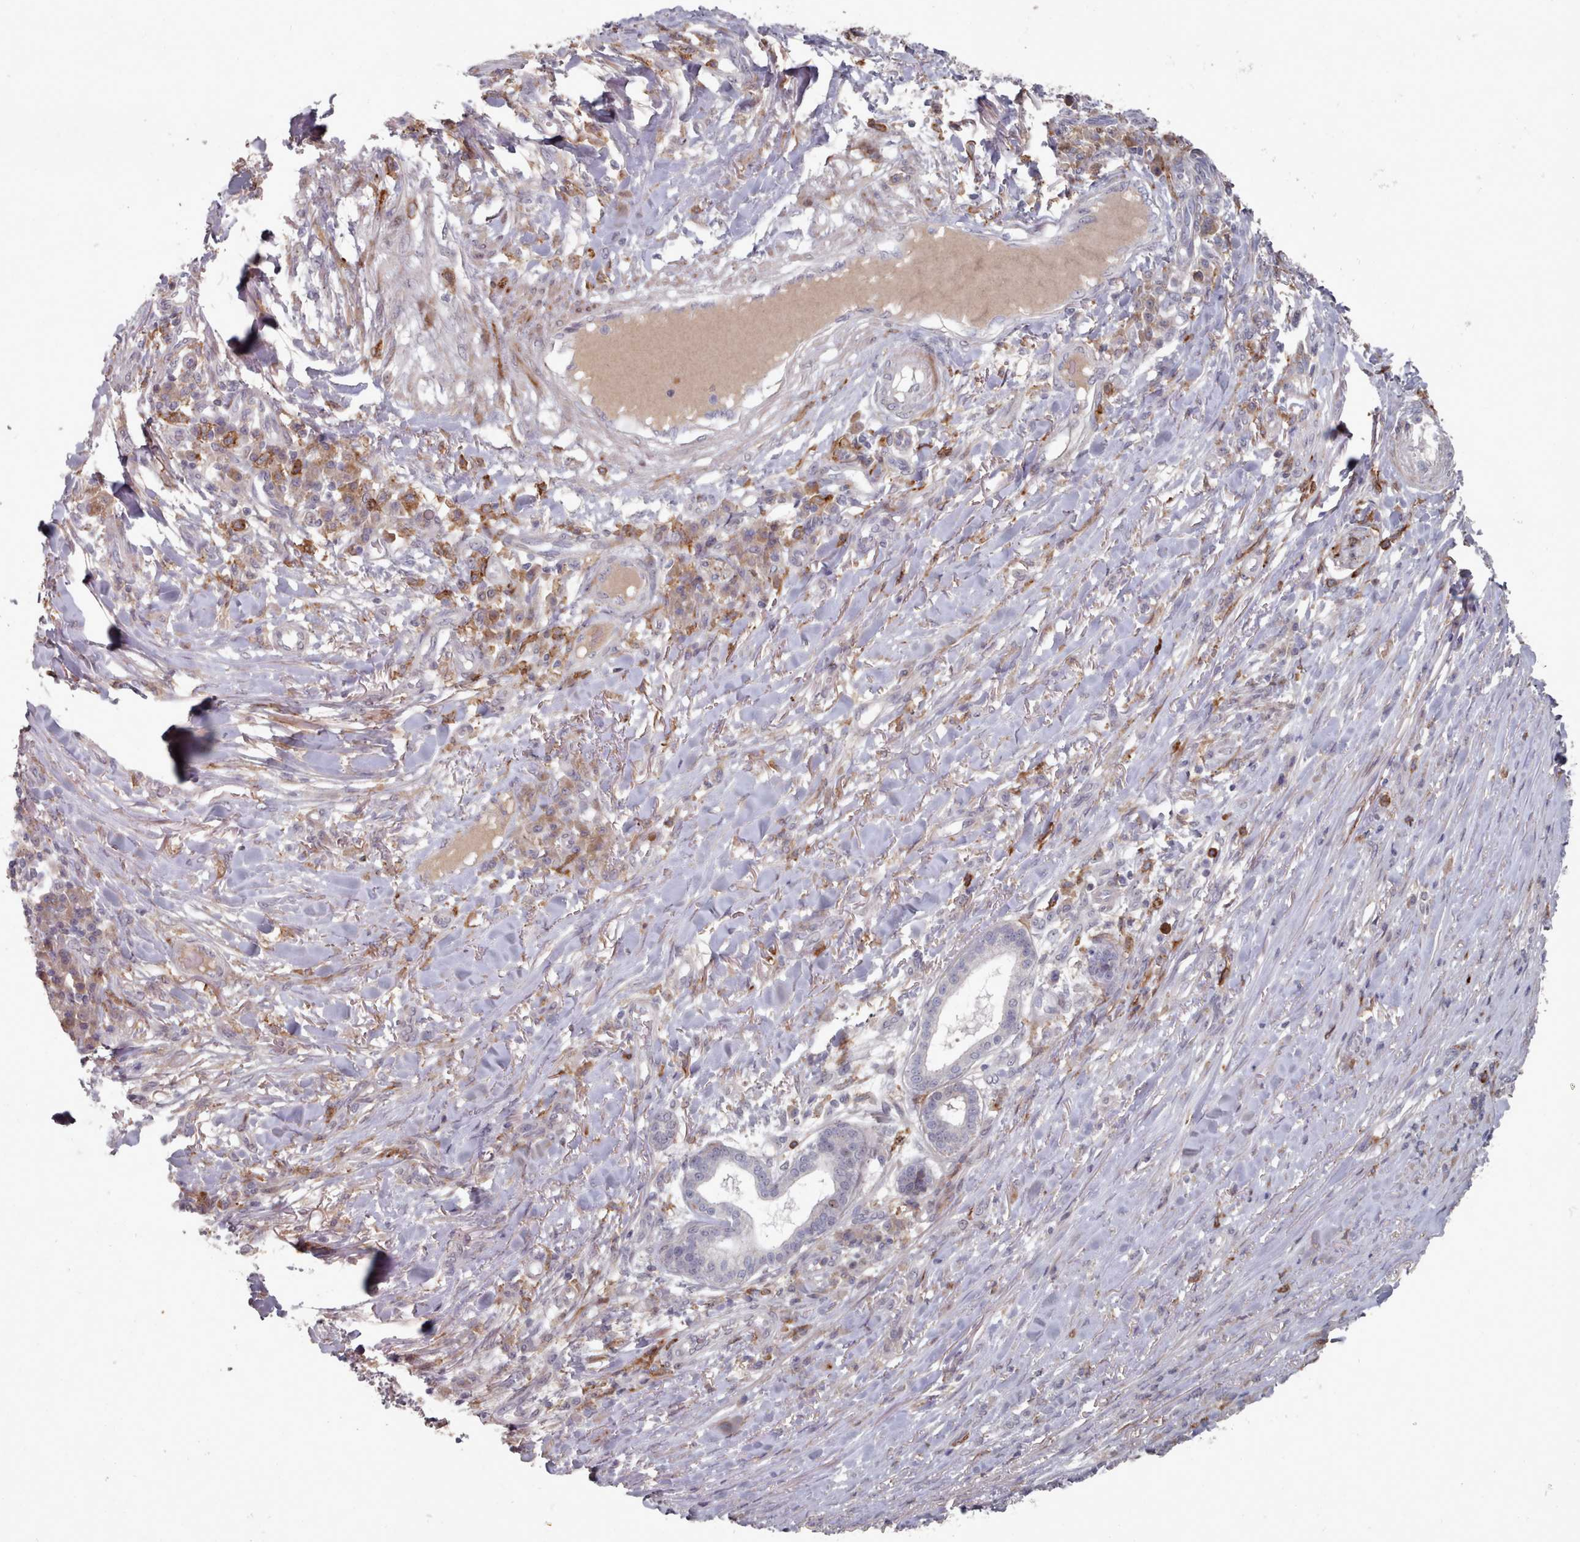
{"staining": {"intensity": "negative", "quantity": "none", "location": "none"}, "tissue": "melanoma", "cell_type": "Tumor cells", "image_type": "cancer", "snomed": [{"axis": "morphology", "description": "Malignant melanoma, NOS"}, {"axis": "topography", "description": "Skin"}], "caption": "This is a histopathology image of immunohistochemistry (IHC) staining of melanoma, which shows no staining in tumor cells. Nuclei are stained in blue.", "gene": "COL8A2", "patient": {"sex": "female", "age": 66}}